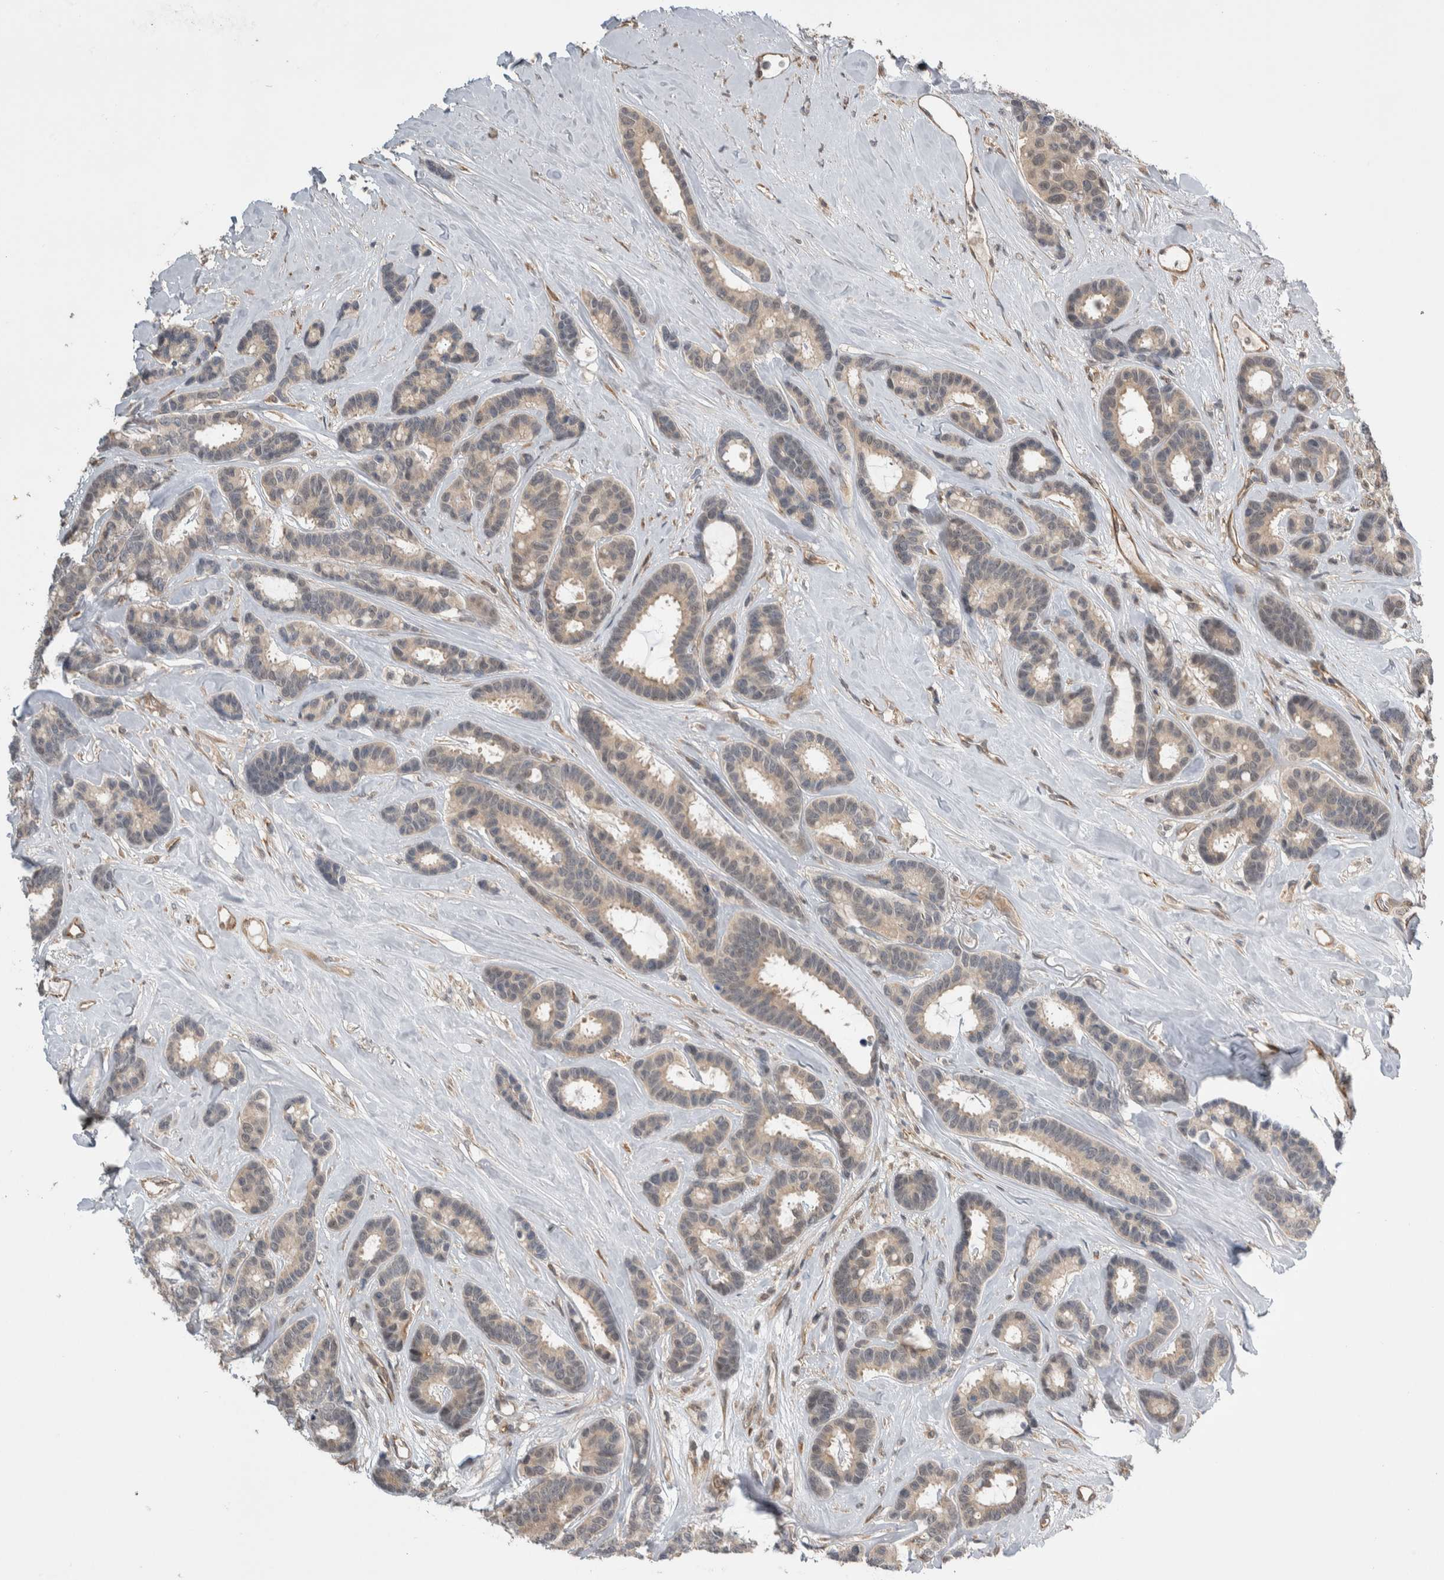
{"staining": {"intensity": "weak", "quantity": "<25%", "location": "cytoplasmic/membranous"}, "tissue": "breast cancer", "cell_type": "Tumor cells", "image_type": "cancer", "snomed": [{"axis": "morphology", "description": "Duct carcinoma"}, {"axis": "topography", "description": "Breast"}], "caption": "This is an immunohistochemistry (IHC) histopathology image of human breast intraductal carcinoma. There is no staining in tumor cells.", "gene": "PRDM4", "patient": {"sex": "female", "age": 87}}